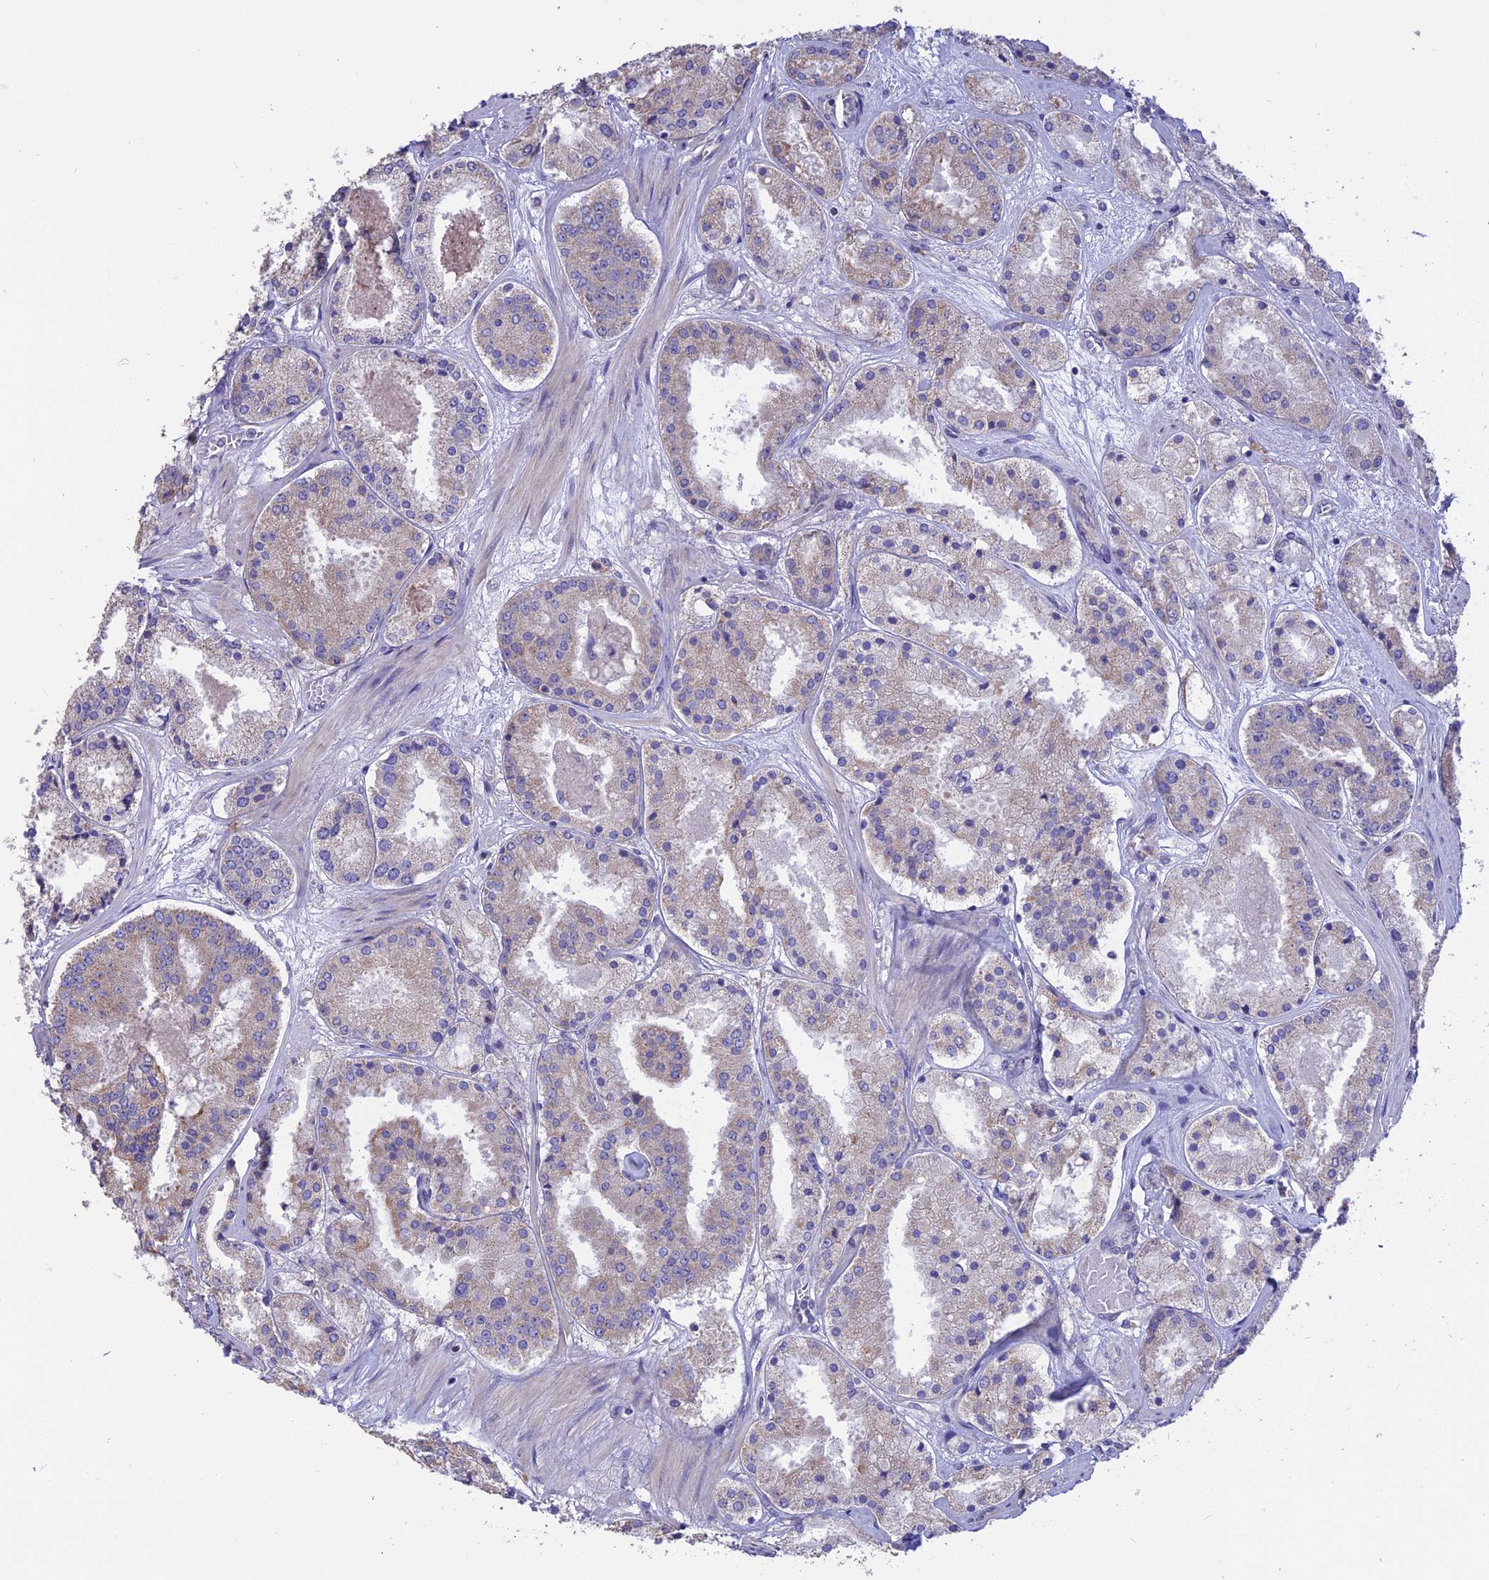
{"staining": {"intensity": "moderate", "quantity": "<25%", "location": "cytoplasmic/membranous"}, "tissue": "prostate cancer", "cell_type": "Tumor cells", "image_type": "cancer", "snomed": [{"axis": "morphology", "description": "Adenocarcinoma, High grade"}, {"axis": "topography", "description": "Prostate"}], "caption": "DAB immunohistochemical staining of prostate cancer (high-grade adenocarcinoma) exhibits moderate cytoplasmic/membranous protein staining in about <25% of tumor cells. The staining was performed using DAB, with brown indicating positive protein expression. Nuclei are stained blue with hematoxylin.", "gene": "CYP2U1", "patient": {"sex": "male", "age": 63}}